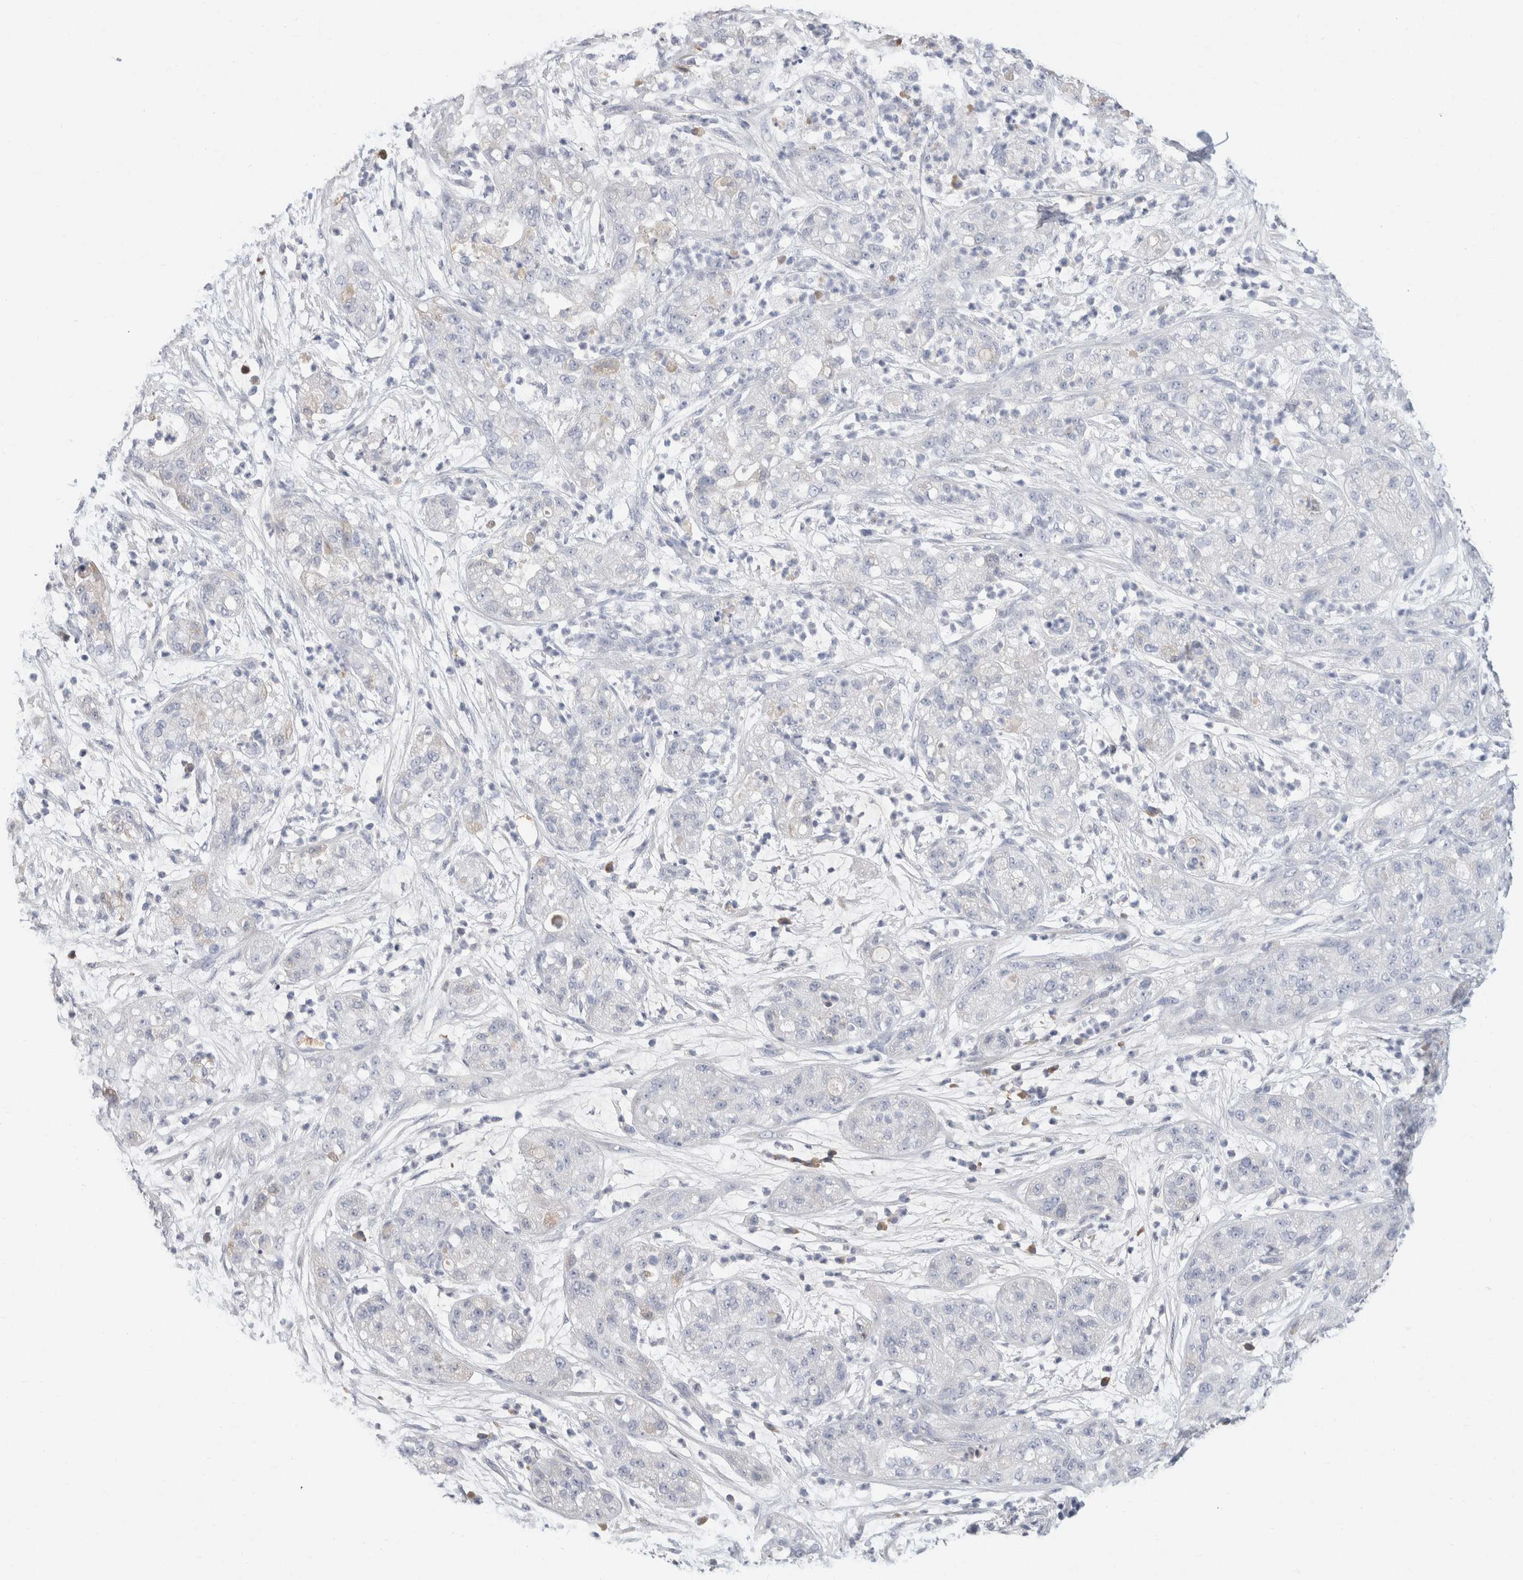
{"staining": {"intensity": "negative", "quantity": "none", "location": "none"}, "tissue": "pancreatic cancer", "cell_type": "Tumor cells", "image_type": "cancer", "snomed": [{"axis": "morphology", "description": "Adenocarcinoma, NOS"}, {"axis": "topography", "description": "Pancreas"}], "caption": "The IHC photomicrograph has no significant staining in tumor cells of pancreatic cancer tissue. (Immunohistochemistry, brightfield microscopy, high magnification).", "gene": "SCGB1A1", "patient": {"sex": "female", "age": 78}}